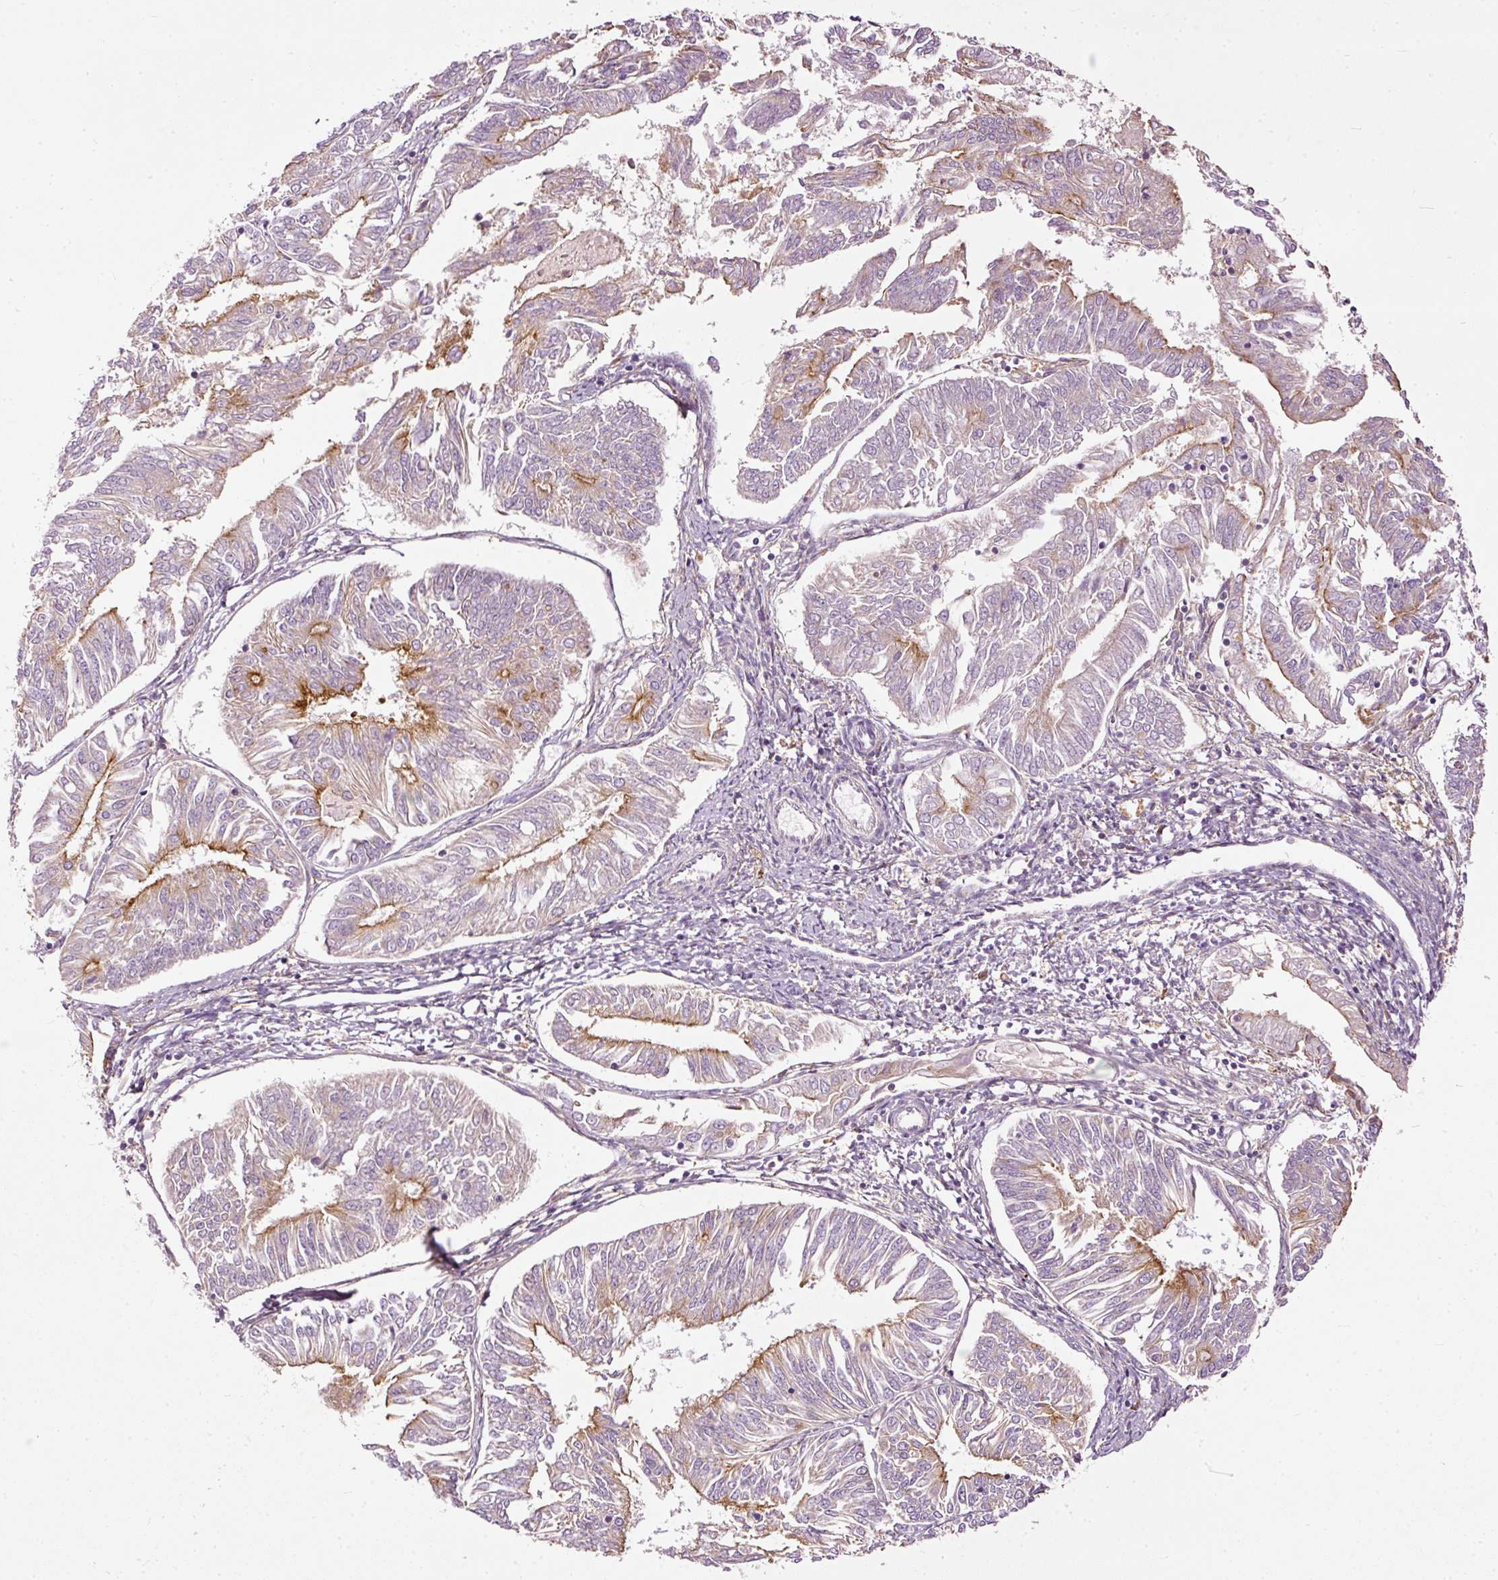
{"staining": {"intensity": "moderate", "quantity": "<25%", "location": "cytoplasmic/membranous"}, "tissue": "endometrial cancer", "cell_type": "Tumor cells", "image_type": "cancer", "snomed": [{"axis": "morphology", "description": "Adenocarcinoma, NOS"}, {"axis": "topography", "description": "Endometrium"}], "caption": "Approximately <25% of tumor cells in human endometrial adenocarcinoma exhibit moderate cytoplasmic/membranous protein expression as visualized by brown immunohistochemical staining.", "gene": "PAQR9", "patient": {"sex": "female", "age": 58}}